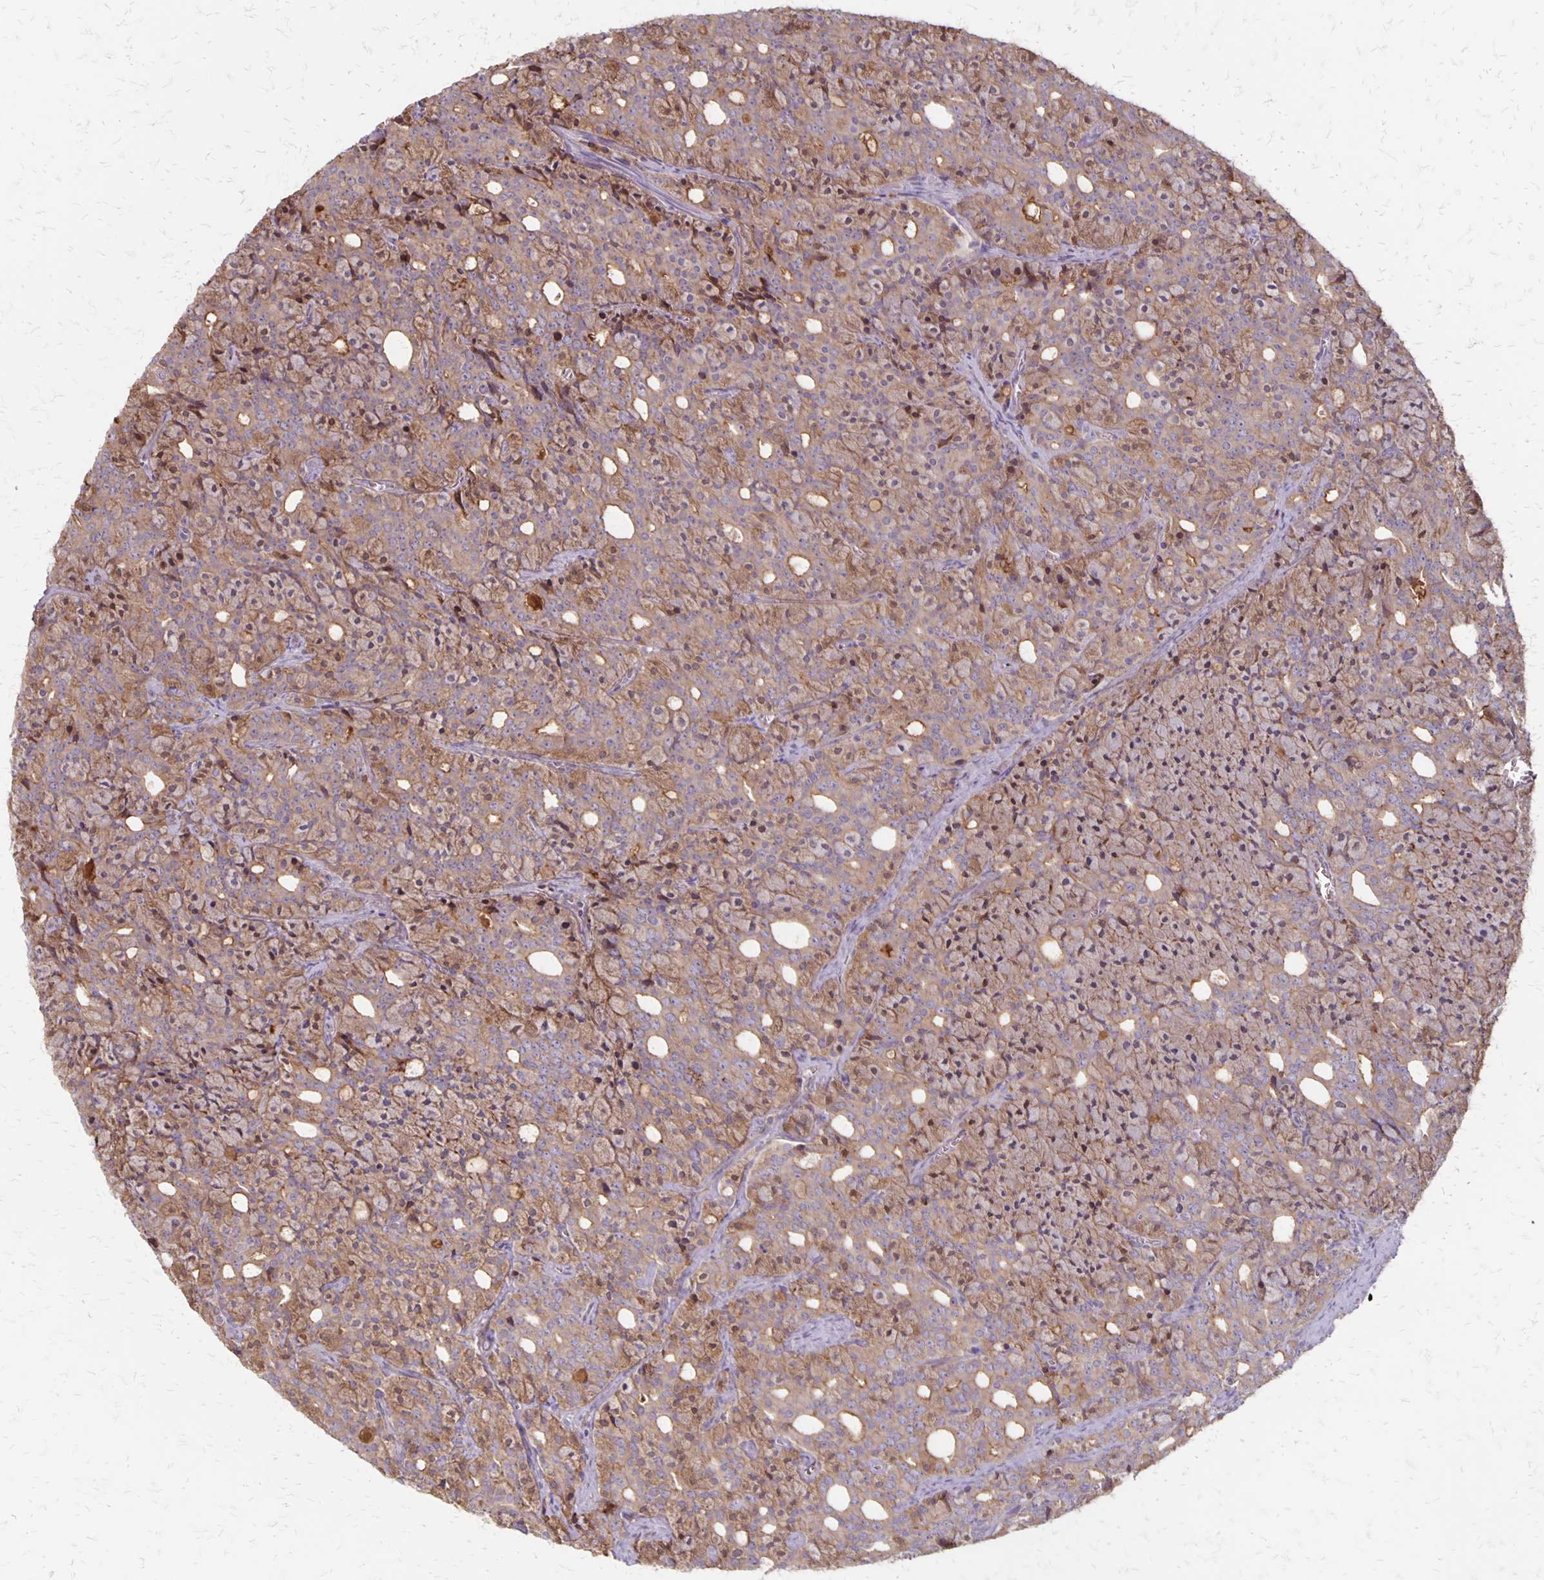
{"staining": {"intensity": "moderate", "quantity": ">75%", "location": "cytoplasmic/membranous,nuclear"}, "tissue": "prostate cancer", "cell_type": "Tumor cells", "image_type": "cancer", "snomed": [{"axis": "morphology", "description": "Adenocarcinoma, High grade"}, {"axis": "topography", "description": "Prostate"}], "caption": "This micrograph exhibits immunohistochemistry staining of adenocarcinoma (high-grade) (prostate), with medium moderate cytoplasmic/membranous and nuclear expression in about >75% of tumor cells.", "gene": "PROM2", "patient": {"sex": "male", "age": 84}}